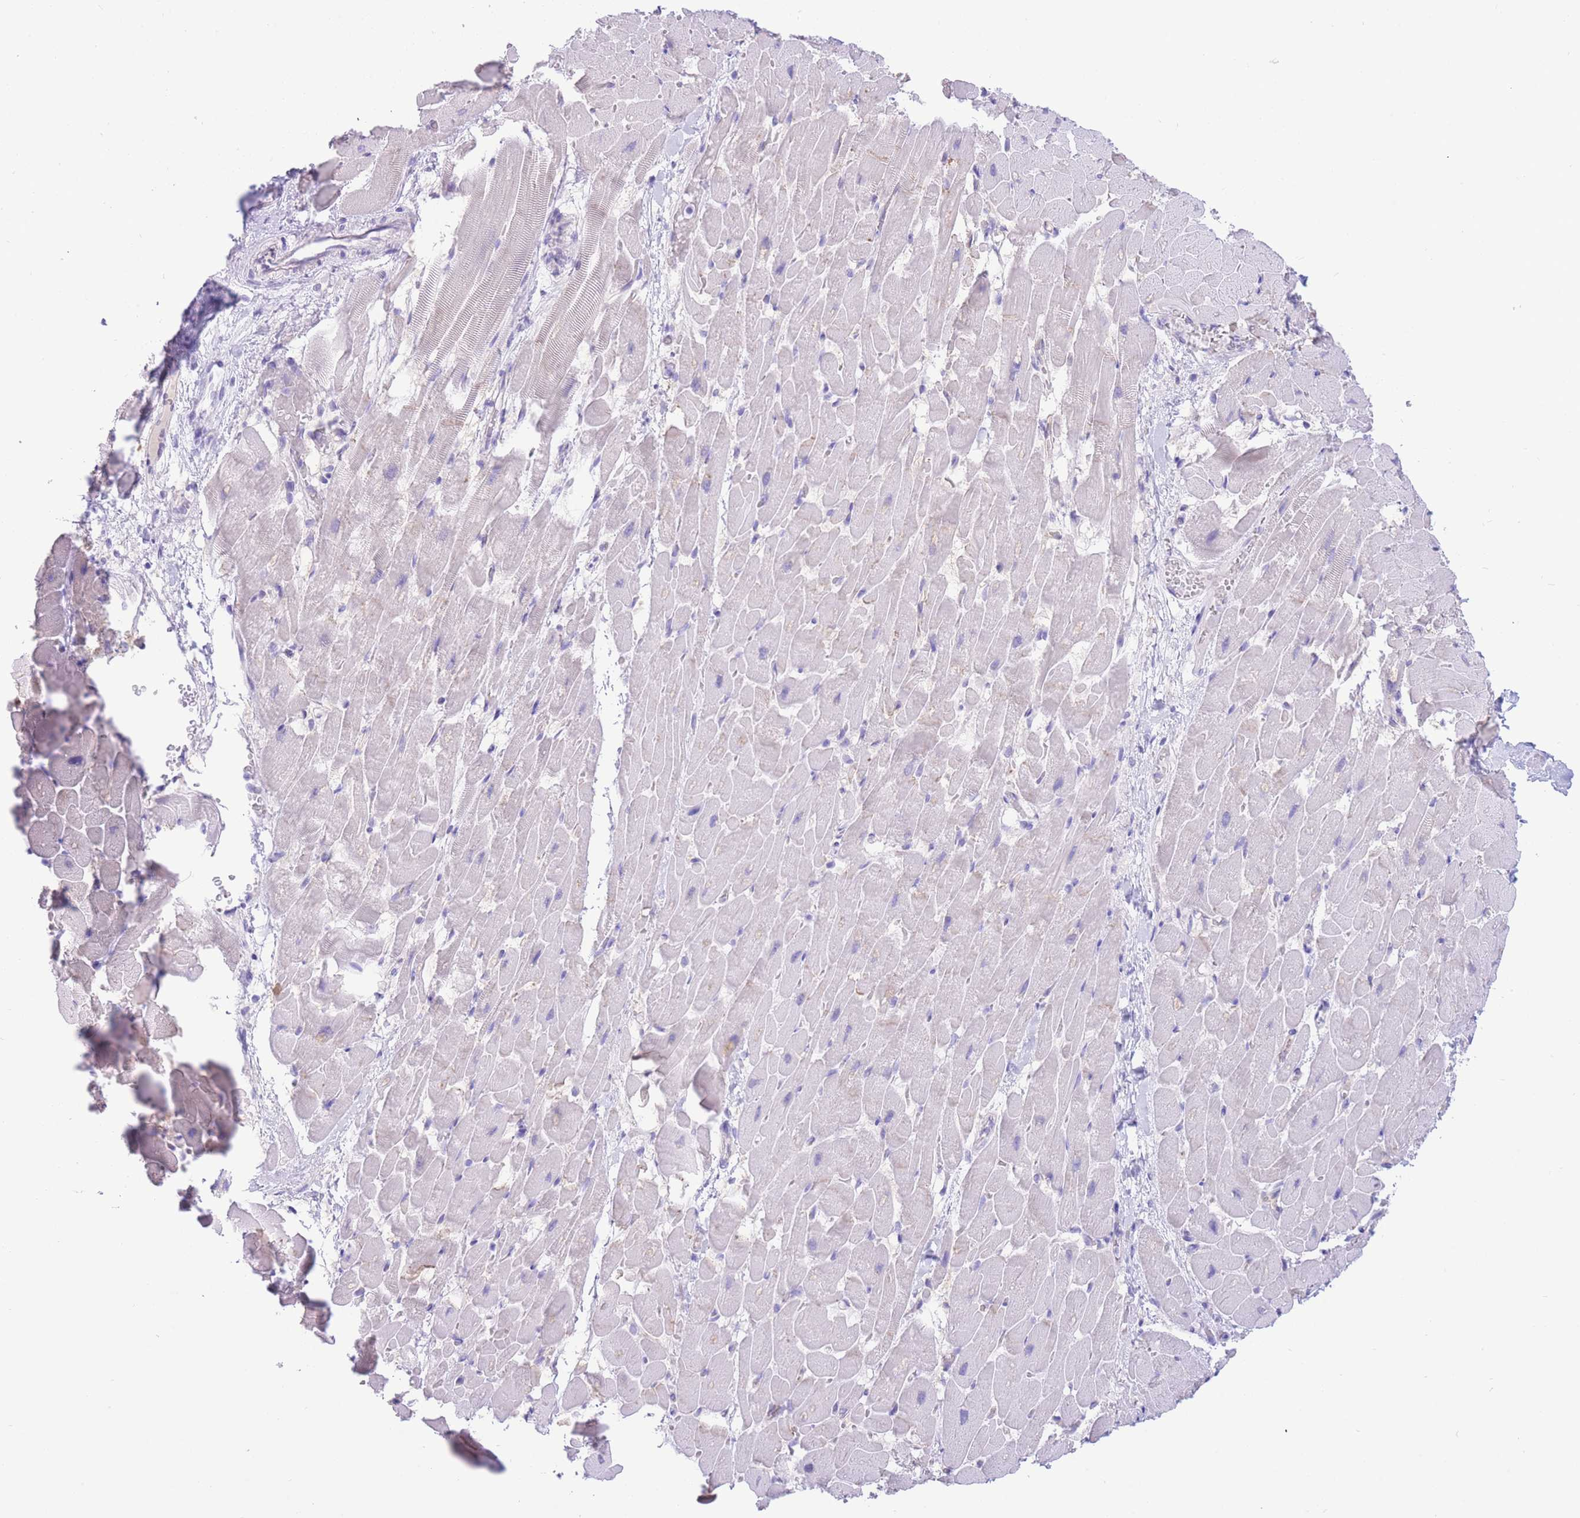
{"staining": {"intensity": "negative", "quantity": "none", "location": "none"}, "tissue": "heart muscle", "cell_type": "Cardiomyocytes", "image_type": "normal", "snomed": [{"axis": "morphology", "description": "Normal tissue, NOS"}, {"axis": "topography", "description": "Heart"}], "caption": "The micrograph reveals no staining of cardiomyocytes in benign heart muscle. (Stains: DAB IHC with hematoxylin counter stain, Microscopy: brightfield microscopy at high magnification).", "gene": "SULT1A1", "patient": {"sex": "male", "age": 37}}